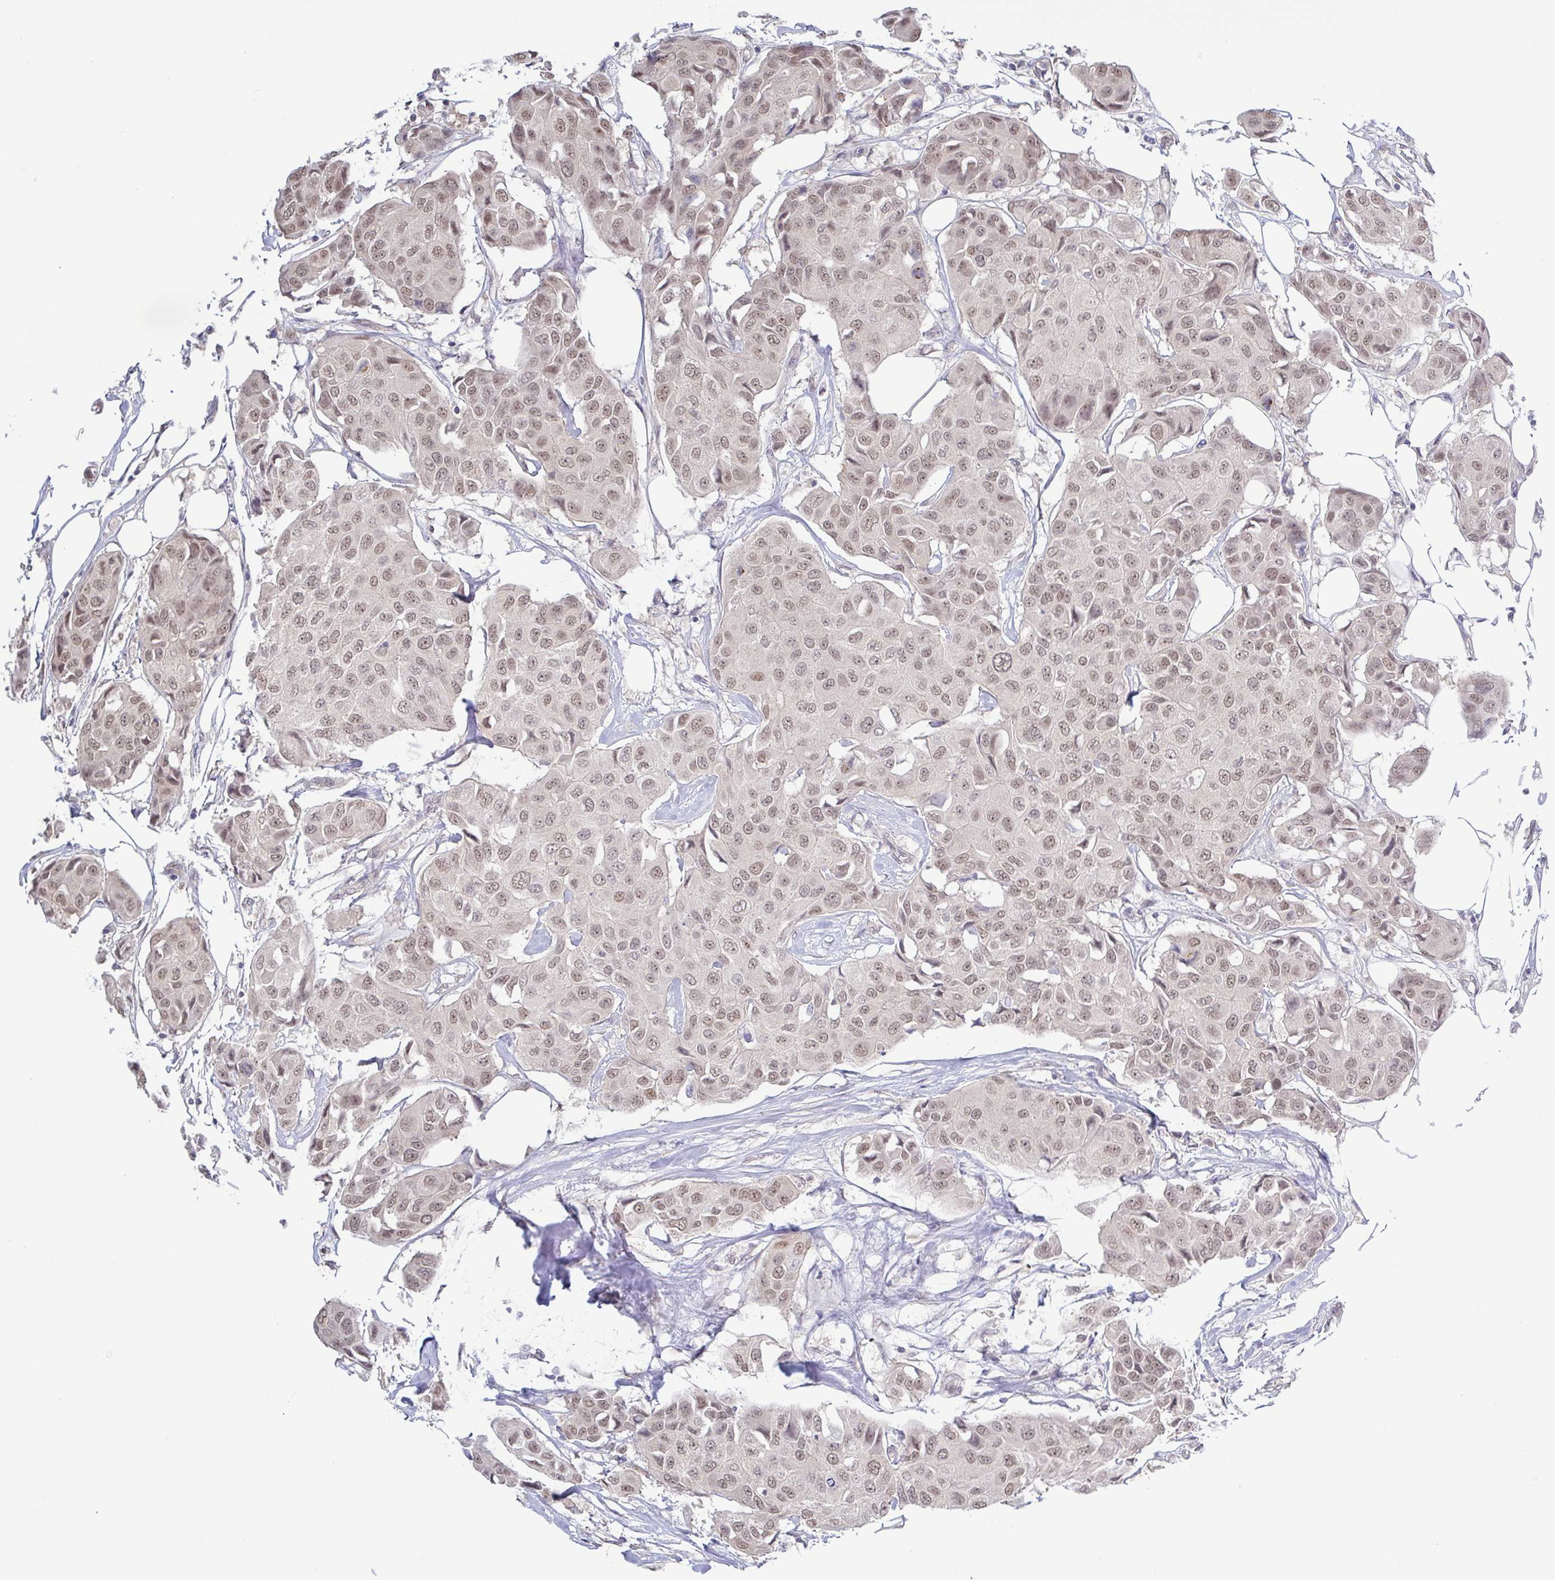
{"staining": {"intensity": "moderate", "quantity": ">75%", "location": "nuclear"}, "tissue": "breast cancer", "cell_type": "Tumor cells", "image_type": "cancer", "snomed": [{"axis": "morphology", "description": "Duct carcinoma"}, {"axis": "topography", "description": "Breast"}, {"axis": "topography", "description": "Lymph node"}], "caption": "Immunohistochemistry image of neoplastic tissue: human breast cancer (invasive ductal carcinoma) stained using immunohistochemistry (IHC) demonstrates medium levels of moderate protein expression localized specifically in the nuclear of tumor cells, appearing as a nuclear brown color.", "gene": "HYPK", "patient": {"sex": "female", "age": 80}}